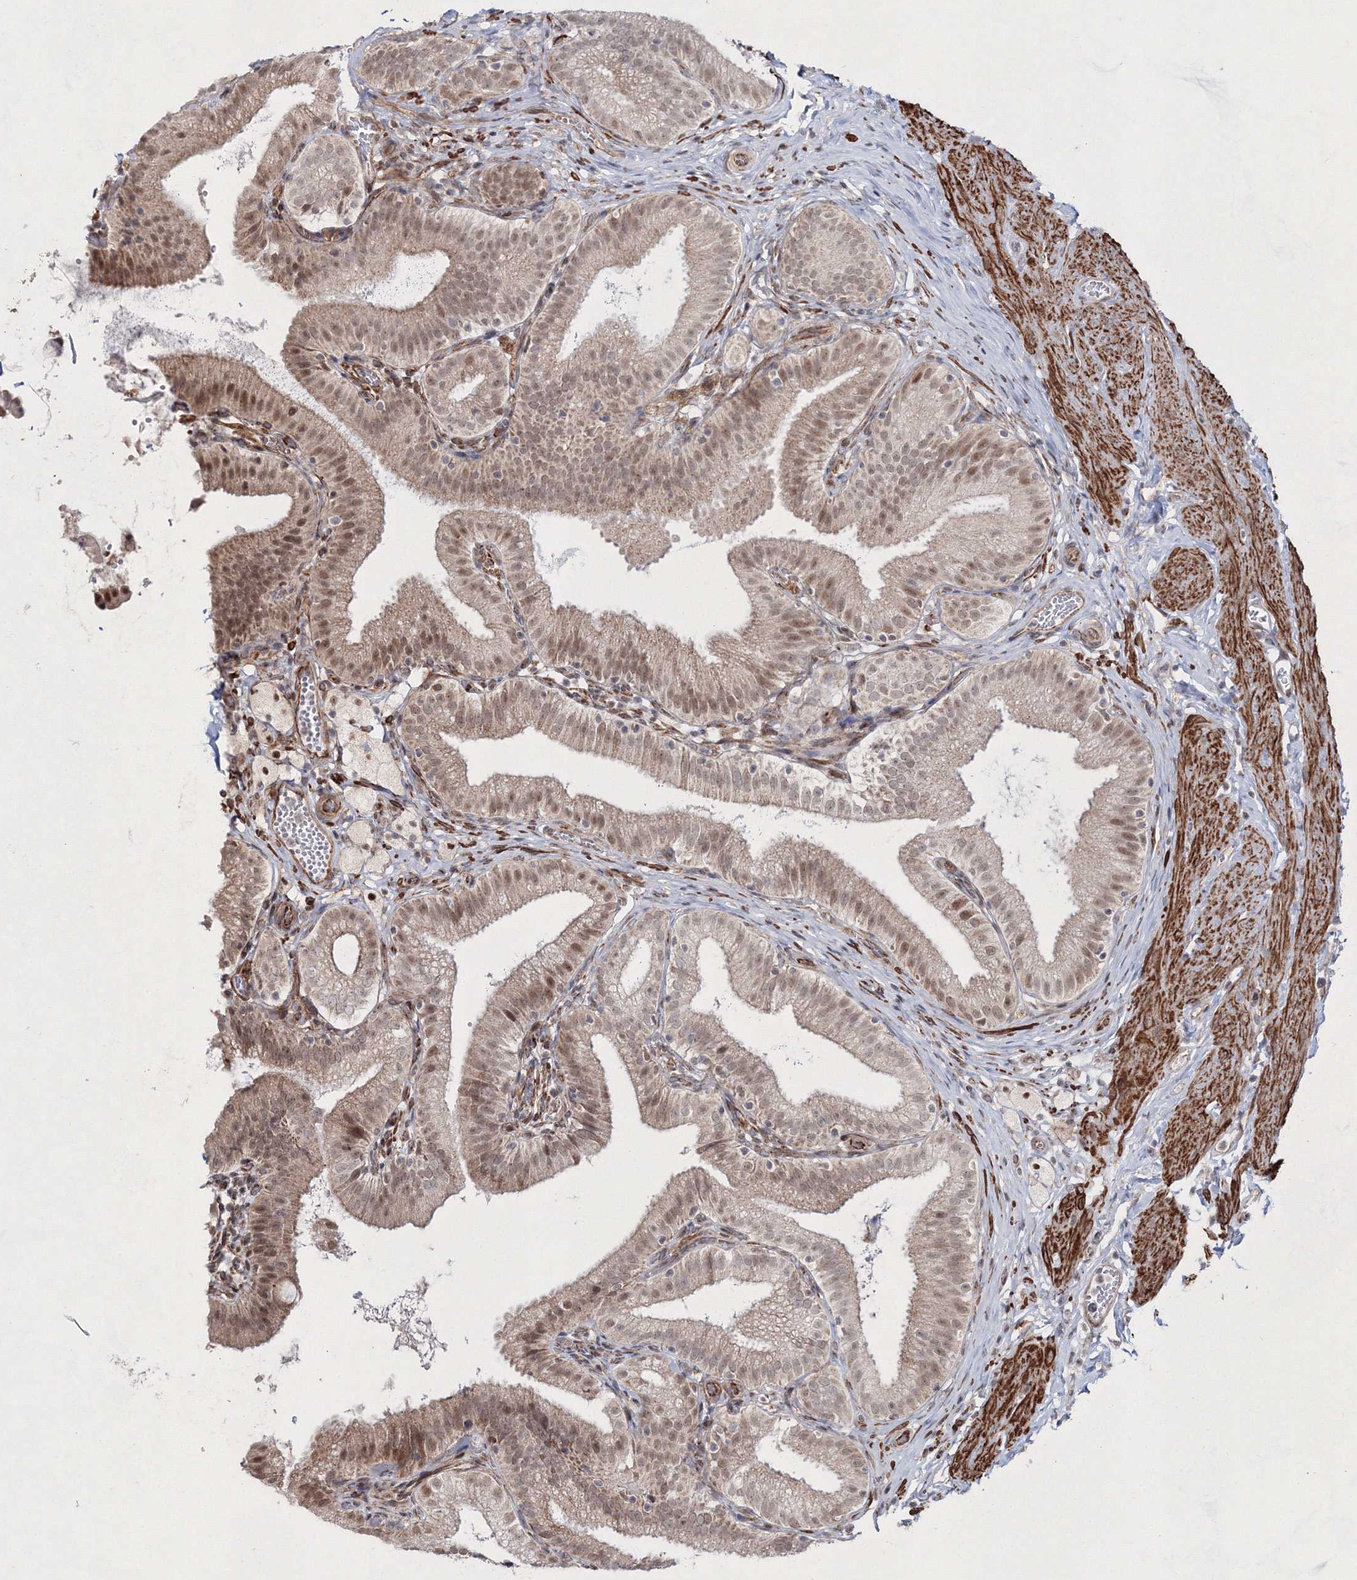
{"staining": {"intensity": "moderate", "quantity": ">75%", "location": "cytoplasmic/membranous,nuclear"}, "tissue": "gallbladder", "cell_type": "Glandular cells", "image_type": "normal", "snomed": [{"axis": "morphology", "description": "Normal tissue, NOS"}, {"axis": "topography", "description": "Gallbladder"}], "caption": "Immunohistochemistry (IHC) (DAB) staining of normal gallbladder demonstrates moderate cytoplasmic/membranous,nuclear protein expression in approximately >75% of glandular cells.", "gene": "SNIP1", "patient": {"sex": "male", "age": 54}}